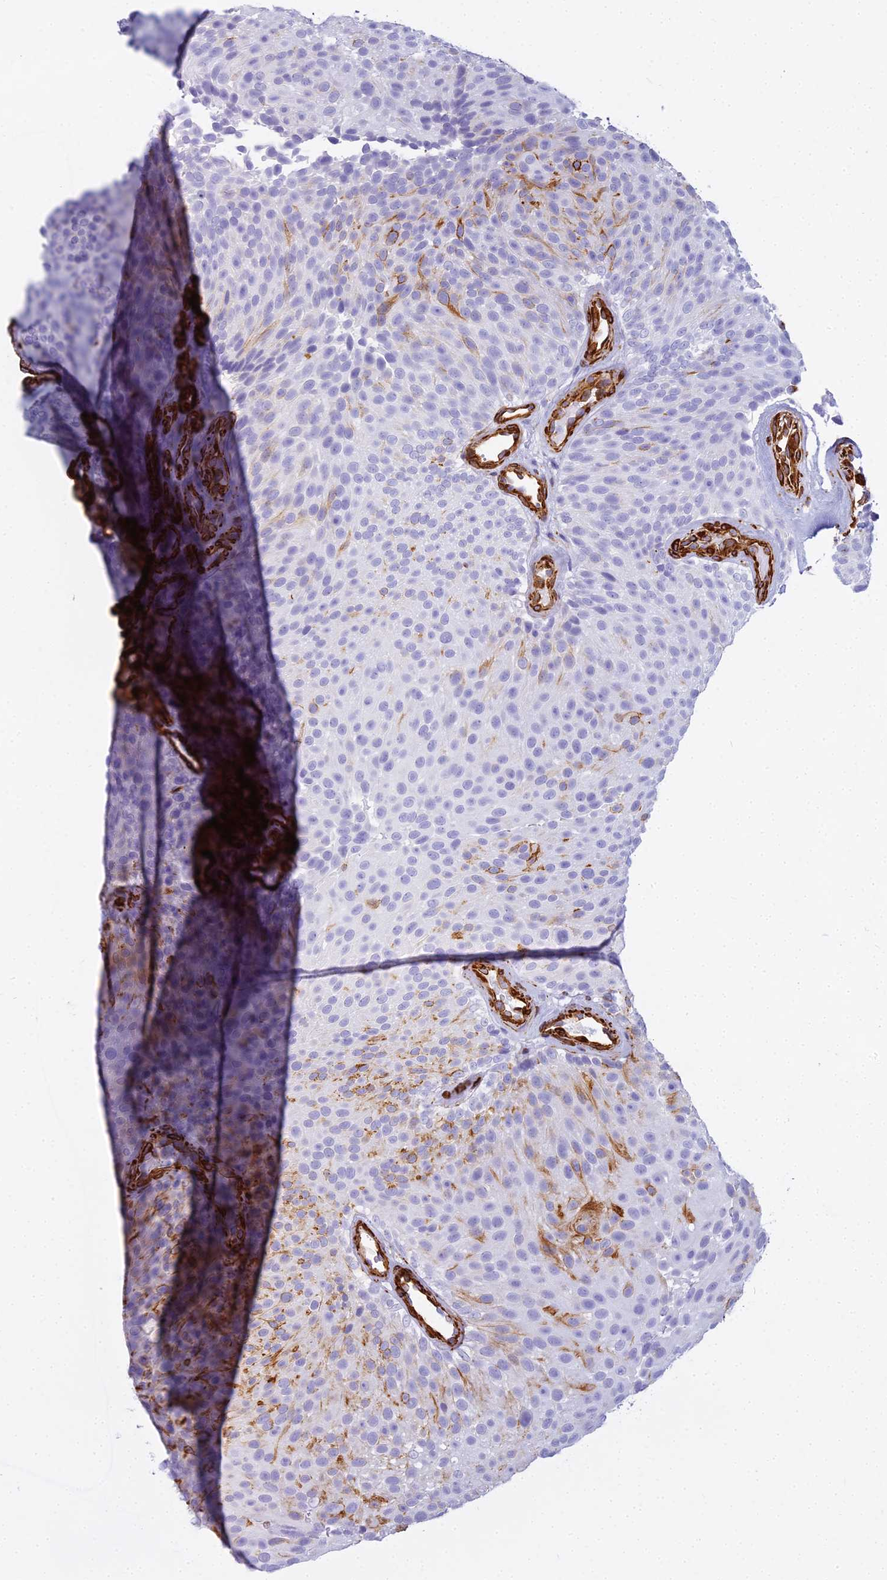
{"staining": {"intensity": "moderate", "quantity": "<25%", "location": "cytoplasmic/membranous"}, "tissue": "urothelial cancer", "cell_type": "Tumor cells", "image_type": "cancer", "snomed": [{"axis": "morphology", "description": "Urothelial carcinoma, Low grade"}, {"axis": "topography", "description": "Urinary bladder"}], "caption": "IHC of urothelial cancer demonstrates low levels of moderate cytoplasmic/membranous expression in about <25% of tumor cells.", "gene": "EVI2A", "patient": {"sex": "male", "age": 78}}